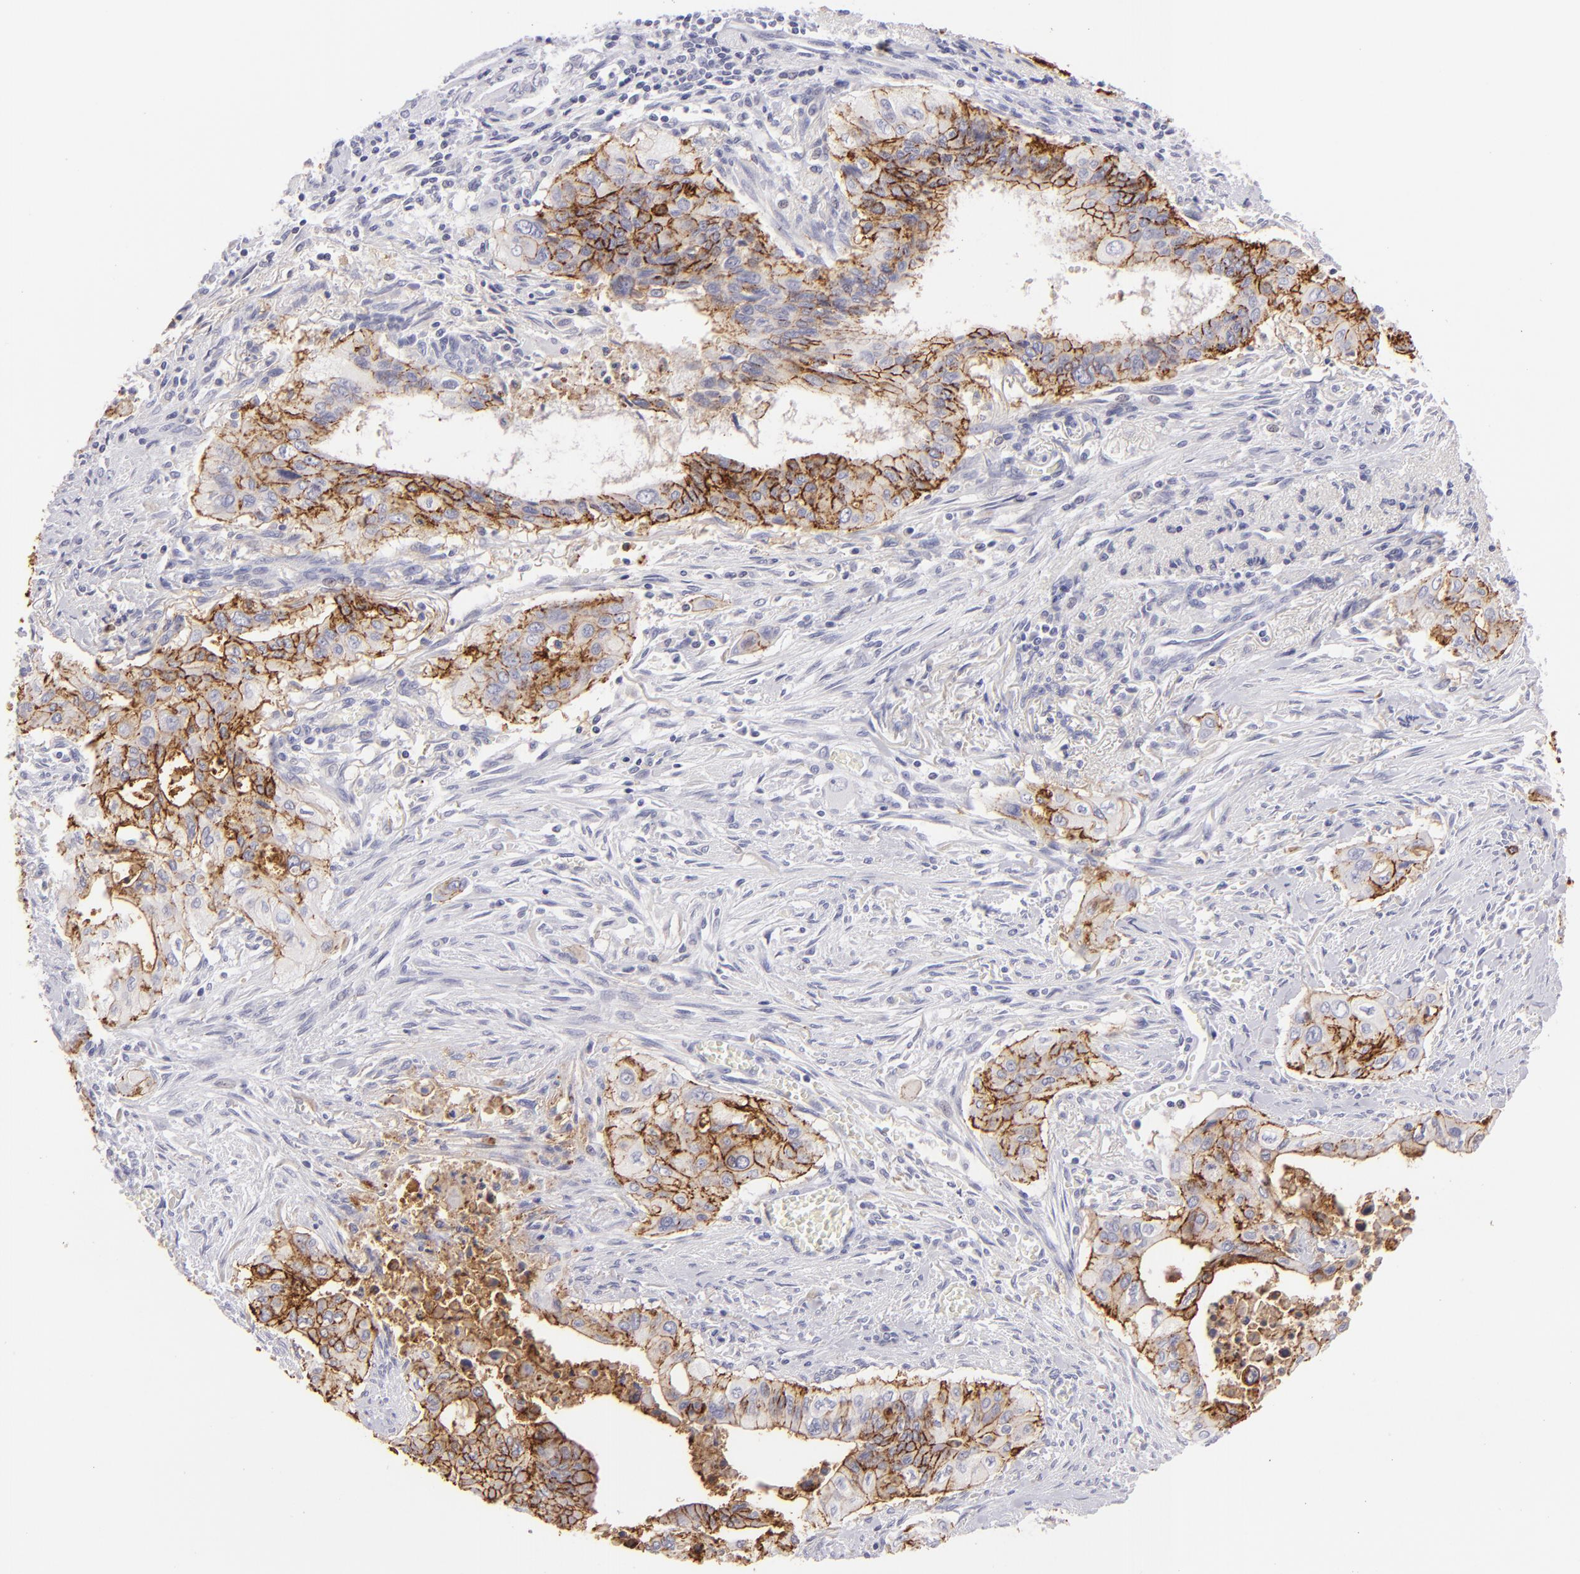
{"staining": {"intensity": "moderate", "quantity": ">75%", "location": "cytoplasmic/membranous"}, "tissue": "pancreatic cancer", "cell_type": "Tumor cells", "image_type": "cancer", "snomed": [{"axis": "morphology", "description": "Adenocarcinoma, NOS"}, {"axis": "topography", "description": "Pancreas"}], "caption": "IHC micrograph of neoplastic tissue: human adenocarcinoma (pancreatic) stained using immunohistochemistry demonstrates medium levels of moderate protein expression localized specifically in the cytoplasmic/membranous of tumor cells, appearing as a cytoplasmic/membranous brown color.", "gene": "CLDN4", "patient": {"sex": "male", "age": 77}}